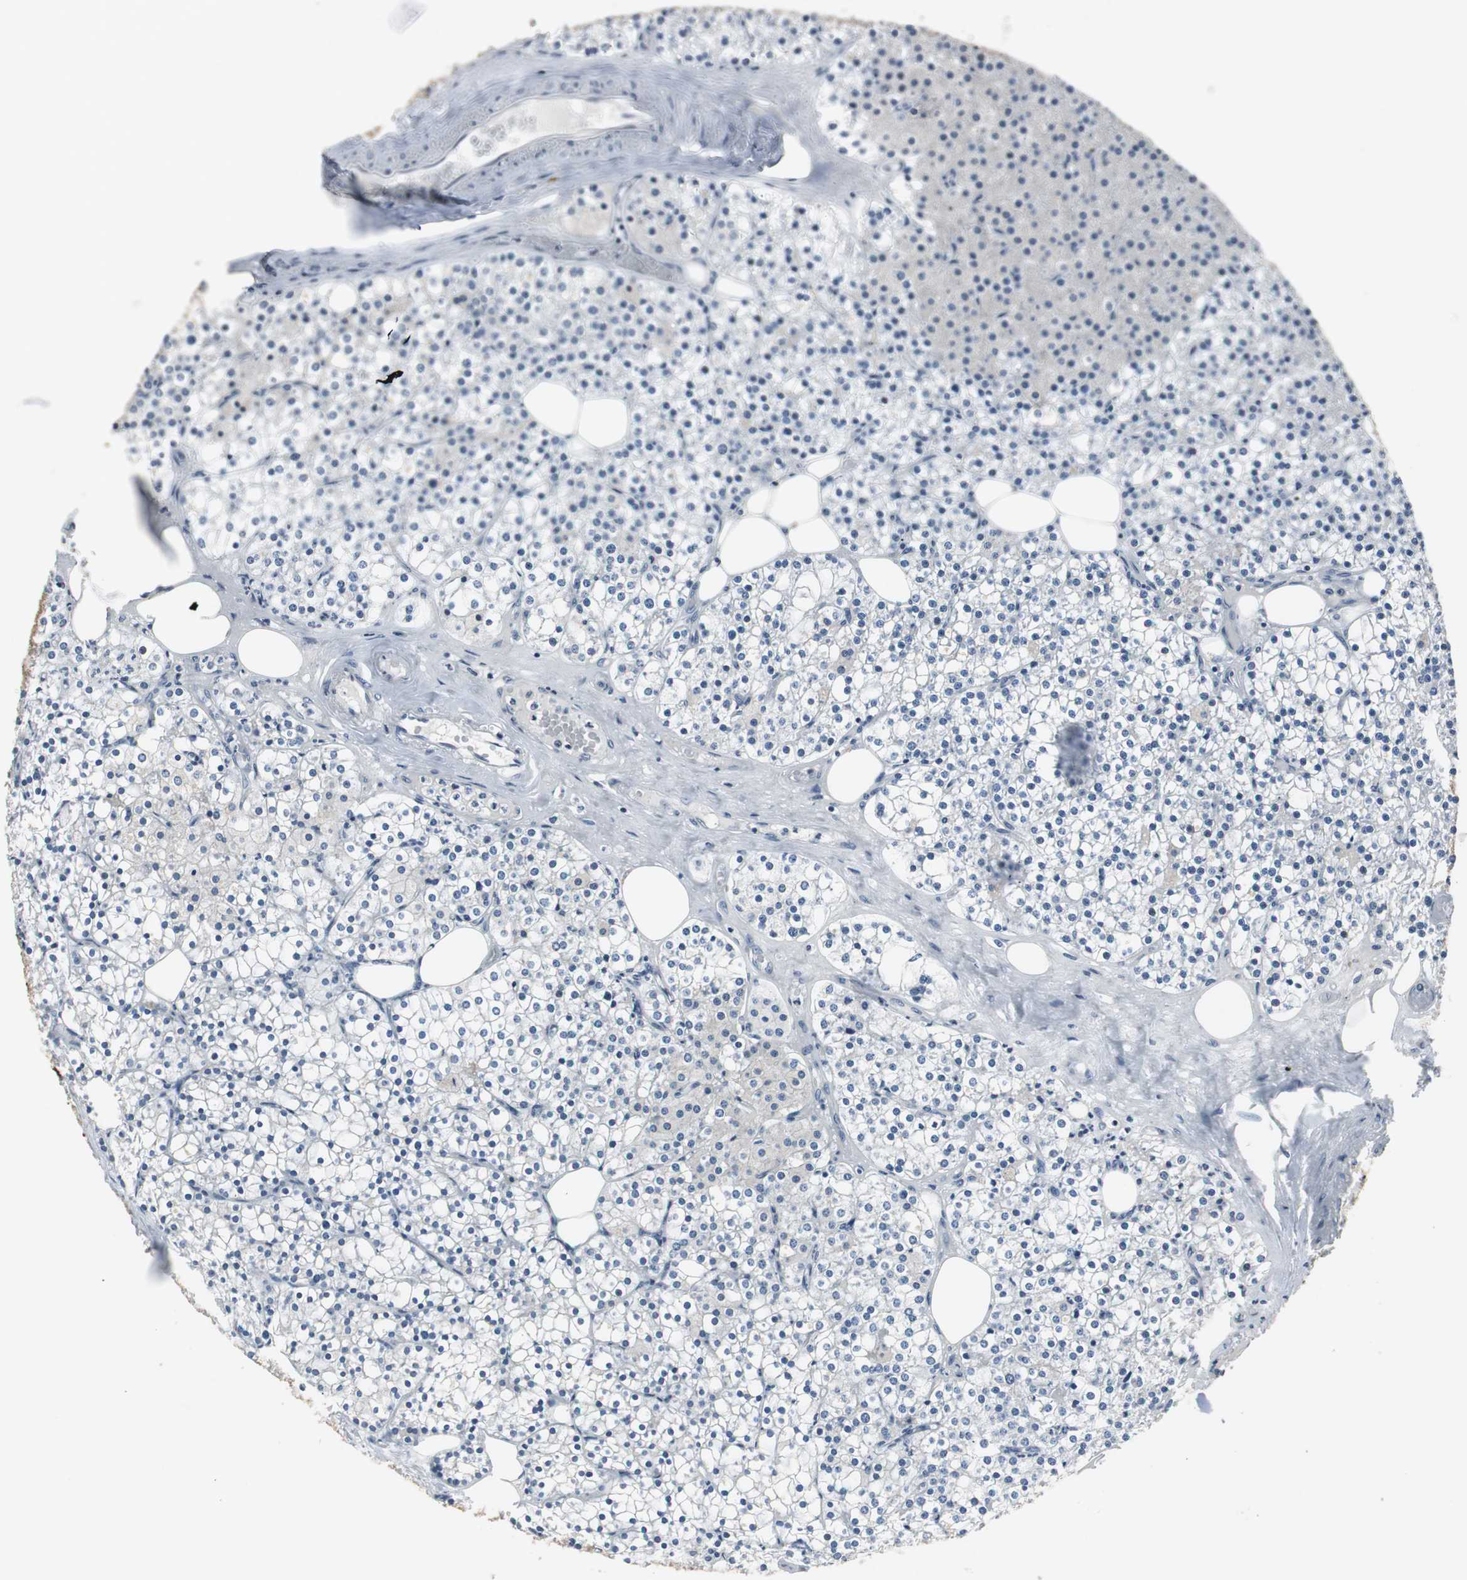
{"staining": {"intensity": "negative", "quantity": "none", "location": "none"}, "tissue": "parathyroid gland", "cell_type": "Glandular cells", "image_type": "normal", "snomed": [{"axis": "morphology", "description": "Normal tissue, NOS"}, {"axis": "topography", "description": "Parathyroid gland"}], "caption": "This is a histopathology image of immunohistochemistry staining of benign parathyroid gland, which shows no expression in glandular cells.", "gene": "SWAP70", "patient": {"sex": "female", "age": 63}}